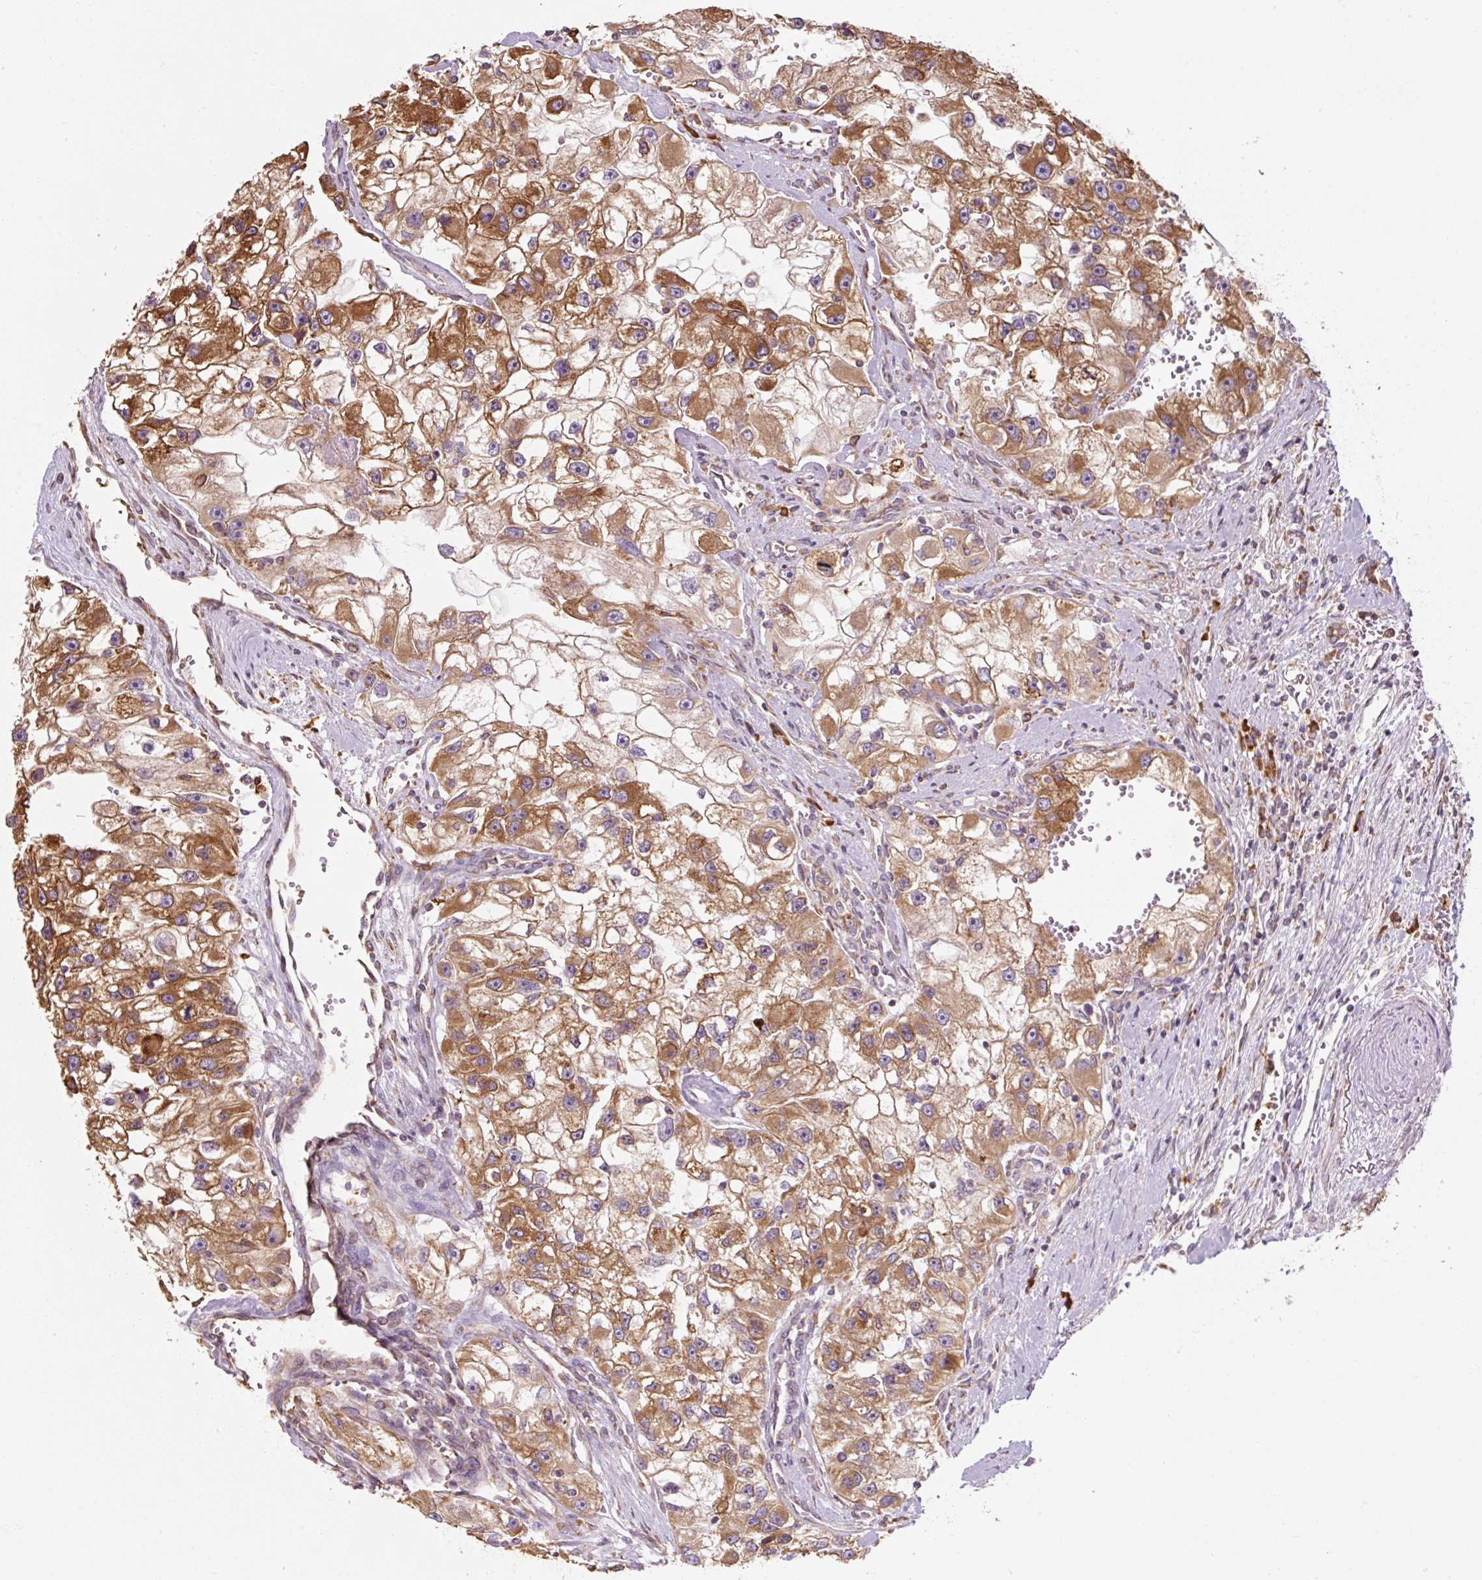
{"staining": {"intensity": "strong", "quantity": ">75%", "location": "cytoplasmic/membranous"}, "tissue": "renal cancer", "cell_type": "Tumor cells", "image_type": "cancer", "snomed": [{"axis": "morphology", "description": "Adenocarcinoma, NOS"}, {"axis": "topography", "description": "Kidney"}], "caption": "Brown immunohistochemical staining in renal cancer shows strong cytoplasmic/membranous expression in about >75% of tumor cells.", "gene": "PRKCSH", "patient": {"sex": "male", "age": 63}}